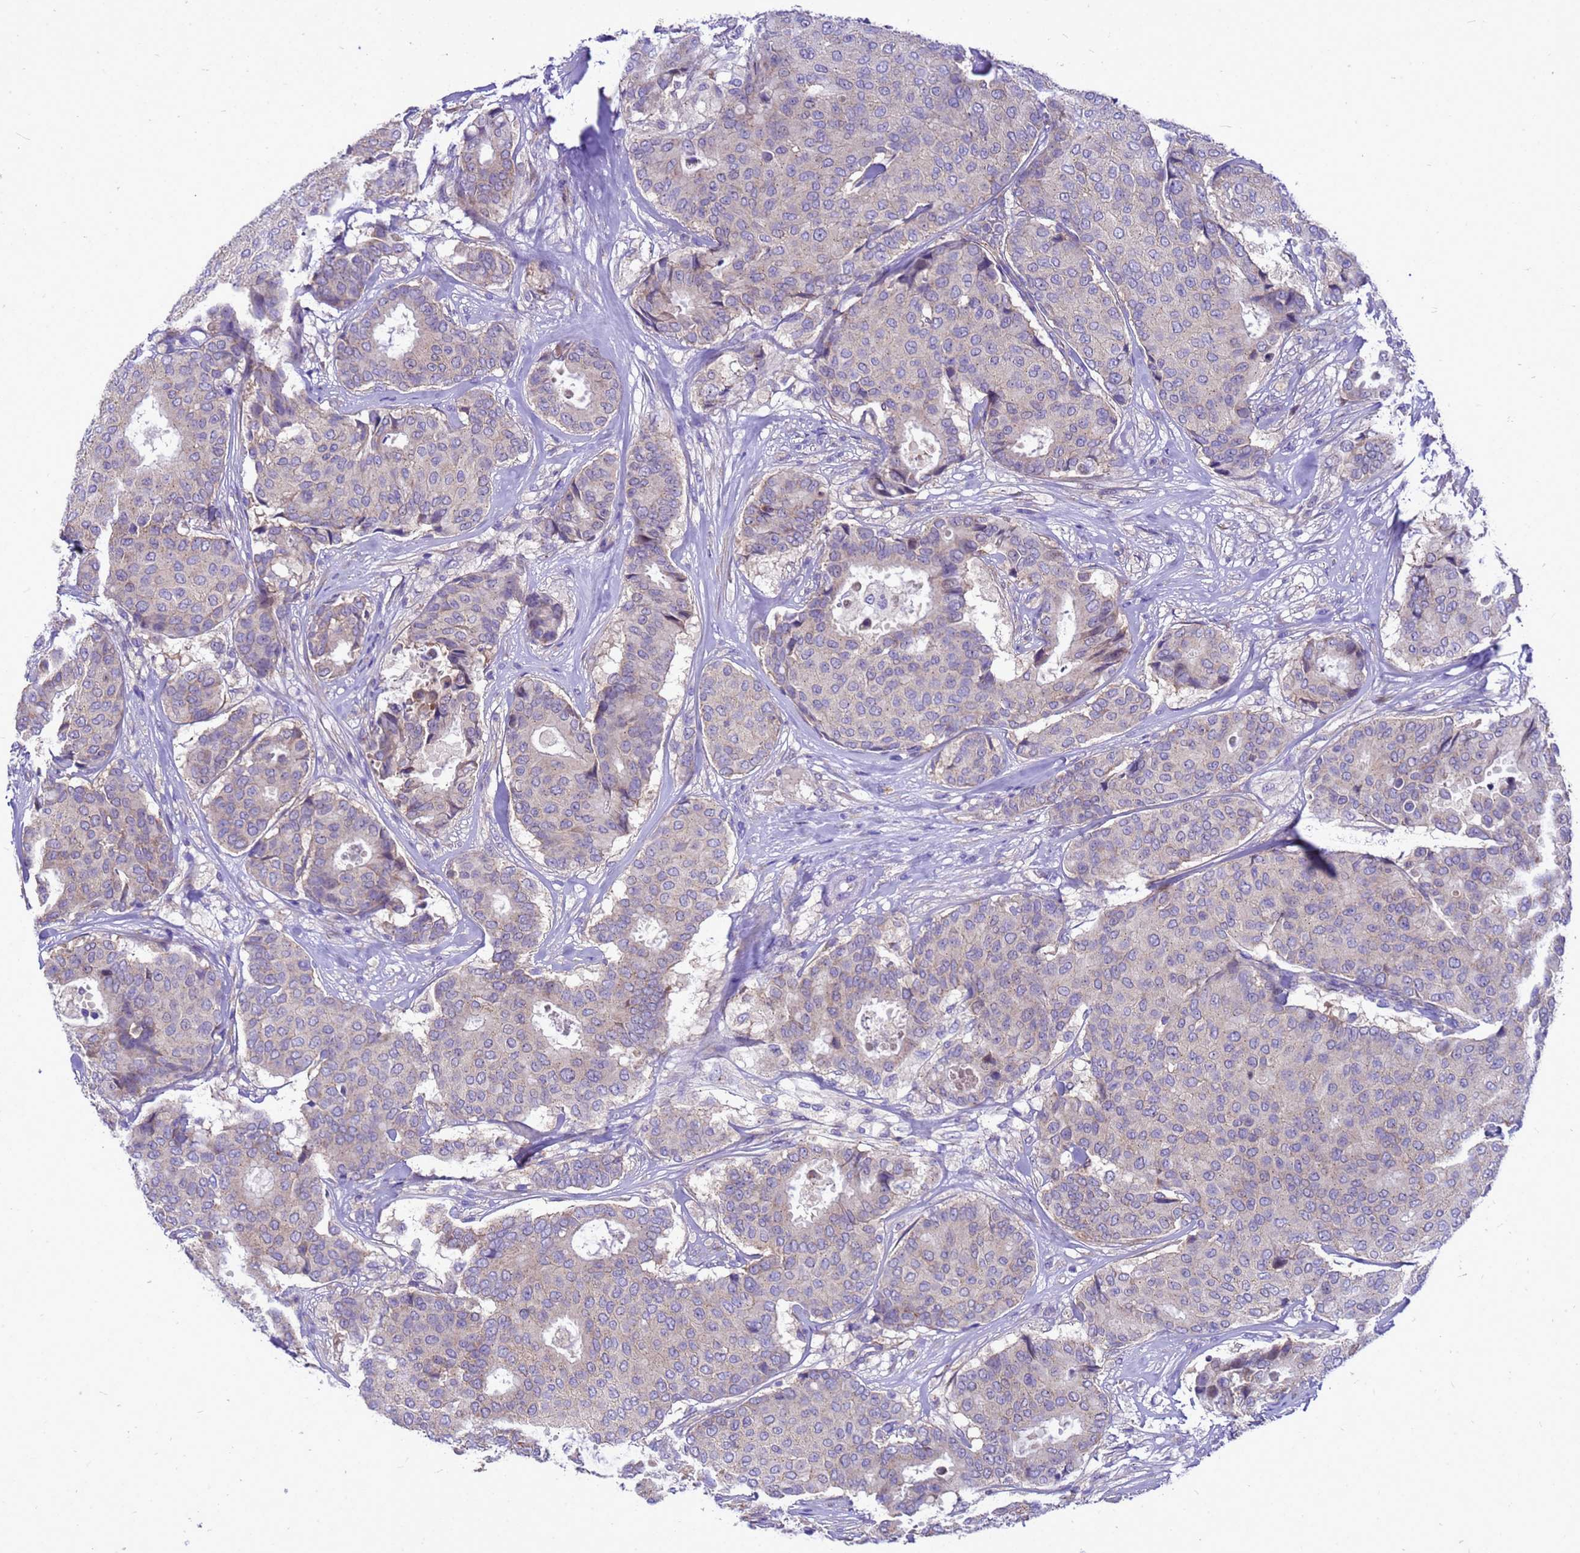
{"staining": {"intensity": "negative", "quantity": "none", "location": "none"}, "tissue": "breast cancer", "cell_type": "Tumor cells", "image_type": "cancer", "snomed": [{"axis": "morphology", "description": "Duct carcinoma"}, {"axis": "topography", "description": "Breast"}], "caption": "An image of breast cancer (infiltrating ductal carcinoma) stained for a protein demonstrates no brown staining in tumor cells.", "gene": "POP7", "patient": {"sex": "female", "age": 75}}